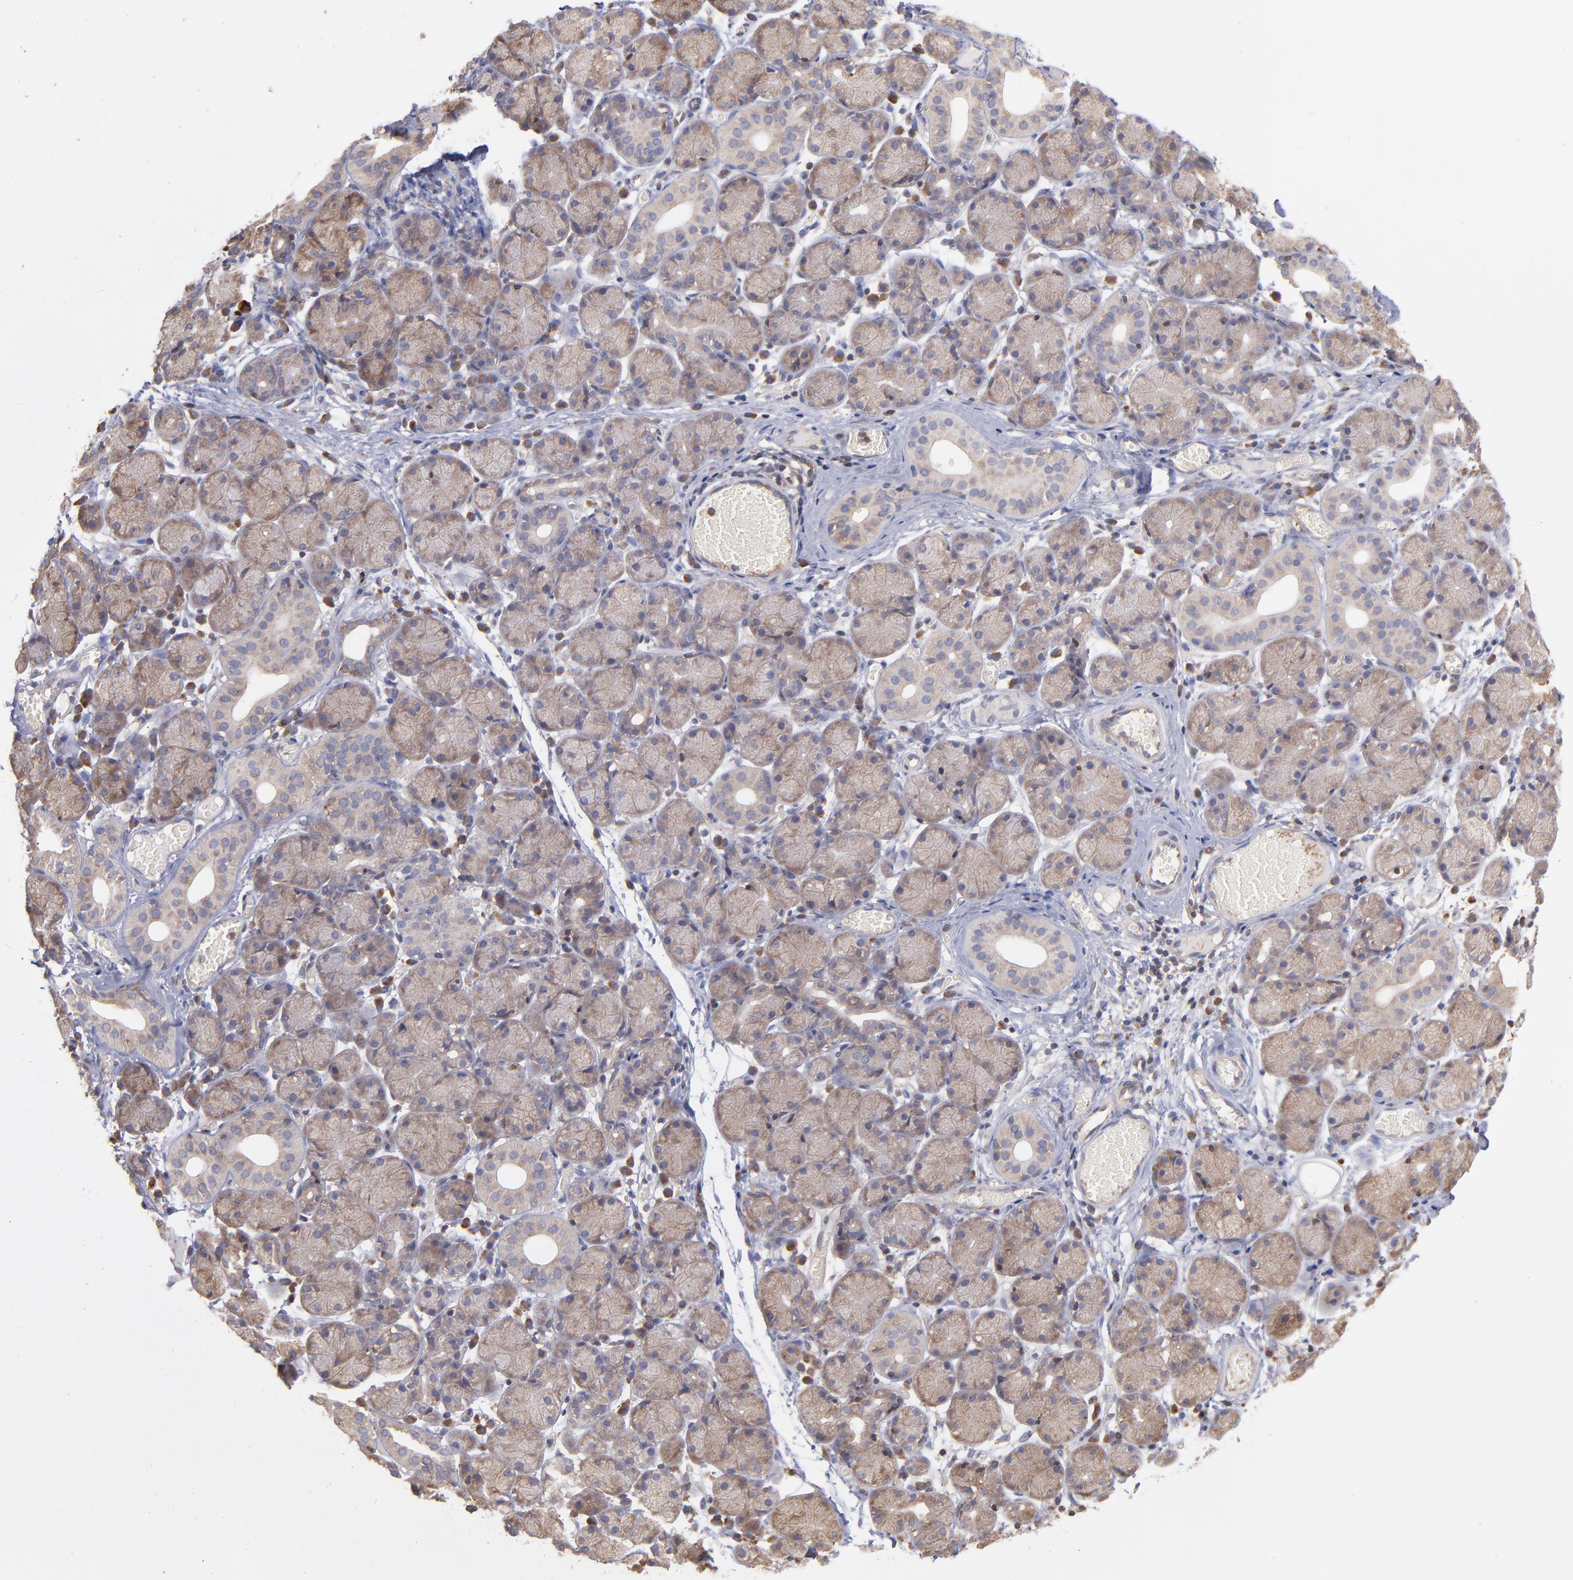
{"staining": {"intensity": "moderate", "quantity": ">75%", "location": "cytoplasmic/membranous"}, "tissue": "salivary gland", "cell_type": "Glandular cells", "image_type": "normal", "snomed": [{"axis": "morphology", "description": "Normal tissue, NOS"}, {"axis": "topography", "description": "Salivary gland"}], "caption": "DAB (3,3'-diaminobenzidine) immunohistochemical staining of normal salivary gland displays moderate cytoplasmic/membranous protein staining in about >75% of glandular cells.", "gene": "MAPRE1", "patient": {"sex": "female", "age": 24}}